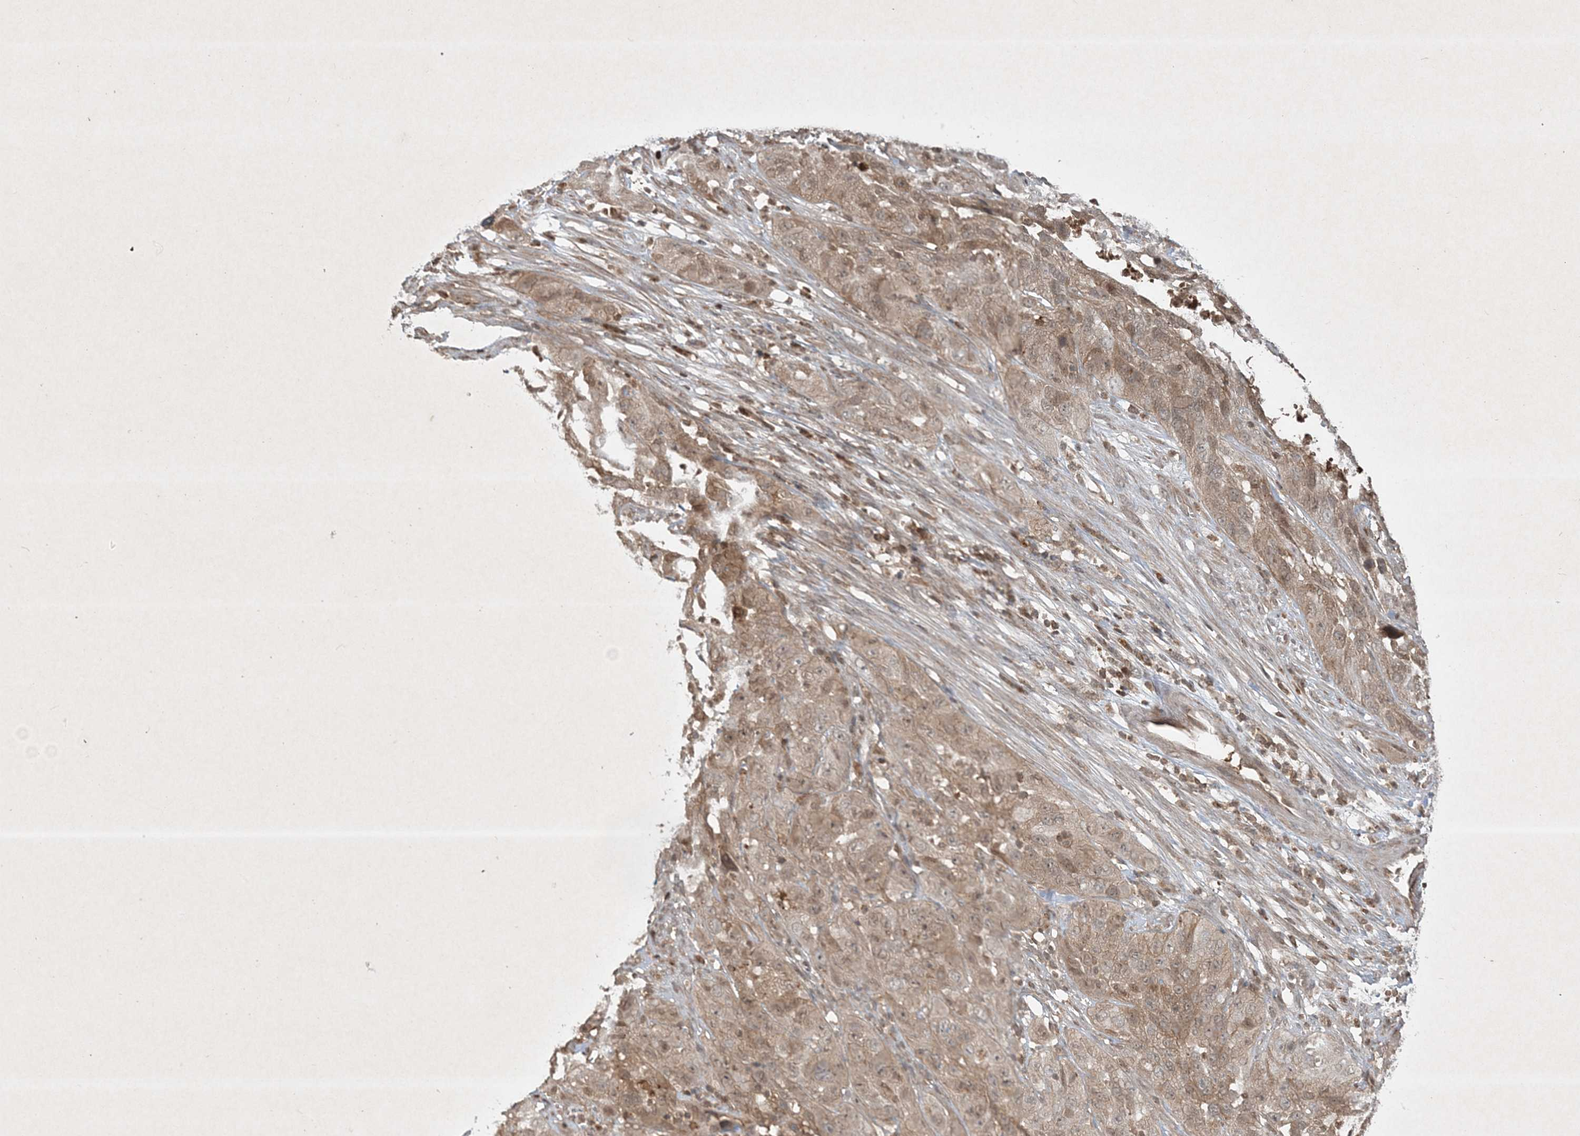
{"staining": {"intensity": "weak", "quantity": ">75%", "location": "cytoplasmic/membranous,nuclear"}, "tissue": "cervical cancer", "cell_type": "Tumor cells", "image_type": "cancer", "snomed": [{"axis": "morphology", "description": "Squamous cell carcinoma, NOS"}, {"axis": "topography", "description": "Cervix"}], "caption": "High-magnification brightfield microscopy of cervical cancer (squamous cell carcinoma) stained with DAB (brown) and counterstained with hematoxylin (blue). tumor cells exhibit weak cytoplasmic/membranous and nuclear expression is identified in approximately>75% of cells.", "gene": "PLTP", "patient": {"sex": "female", "age": 32}}